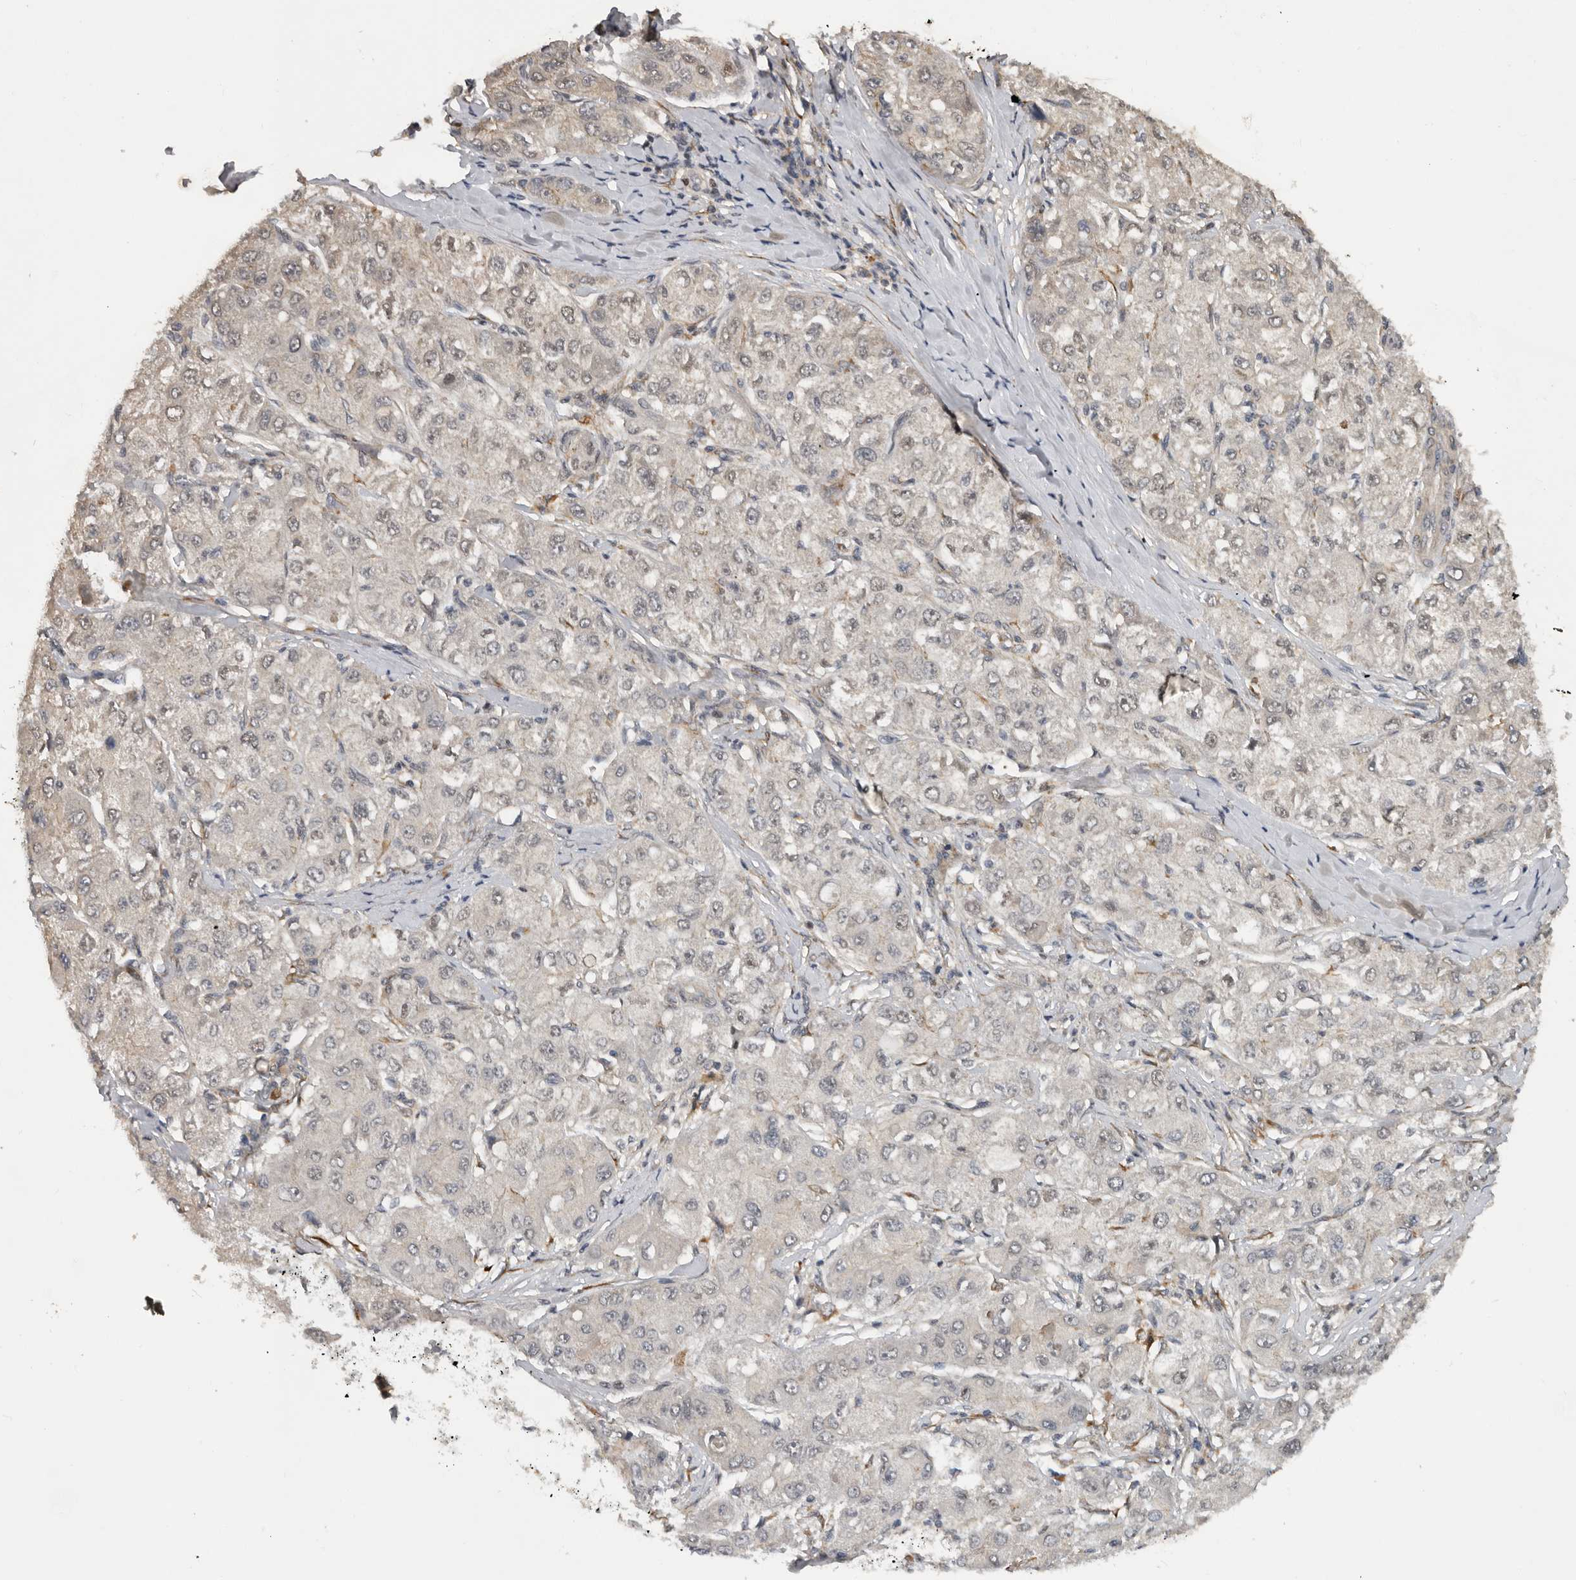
{"staining": {"intensity": "weak", "quantity": ">75%", "location": "nuclear"}, "tissue": "liver cancer", "cell_type": "Tumor cells", "image_type": "cancer", "snomed": [{"axis": "morphology", "description": "Carcinoma, Hepatocellular, NOS"}, {"axis": "topography", "description": "Liver"}], "caption": "Immunohistochemistry image of neoplastic tissue: human liver cancer stained using immunohistochemistry (IHC) demonstrates low levels of weak protein expression localized specifically in the nuclear of tumor cells, appearing as a nuclear brown color.", "gene": "HENMT1", "patient": {"sex": "male", "age": 80}}